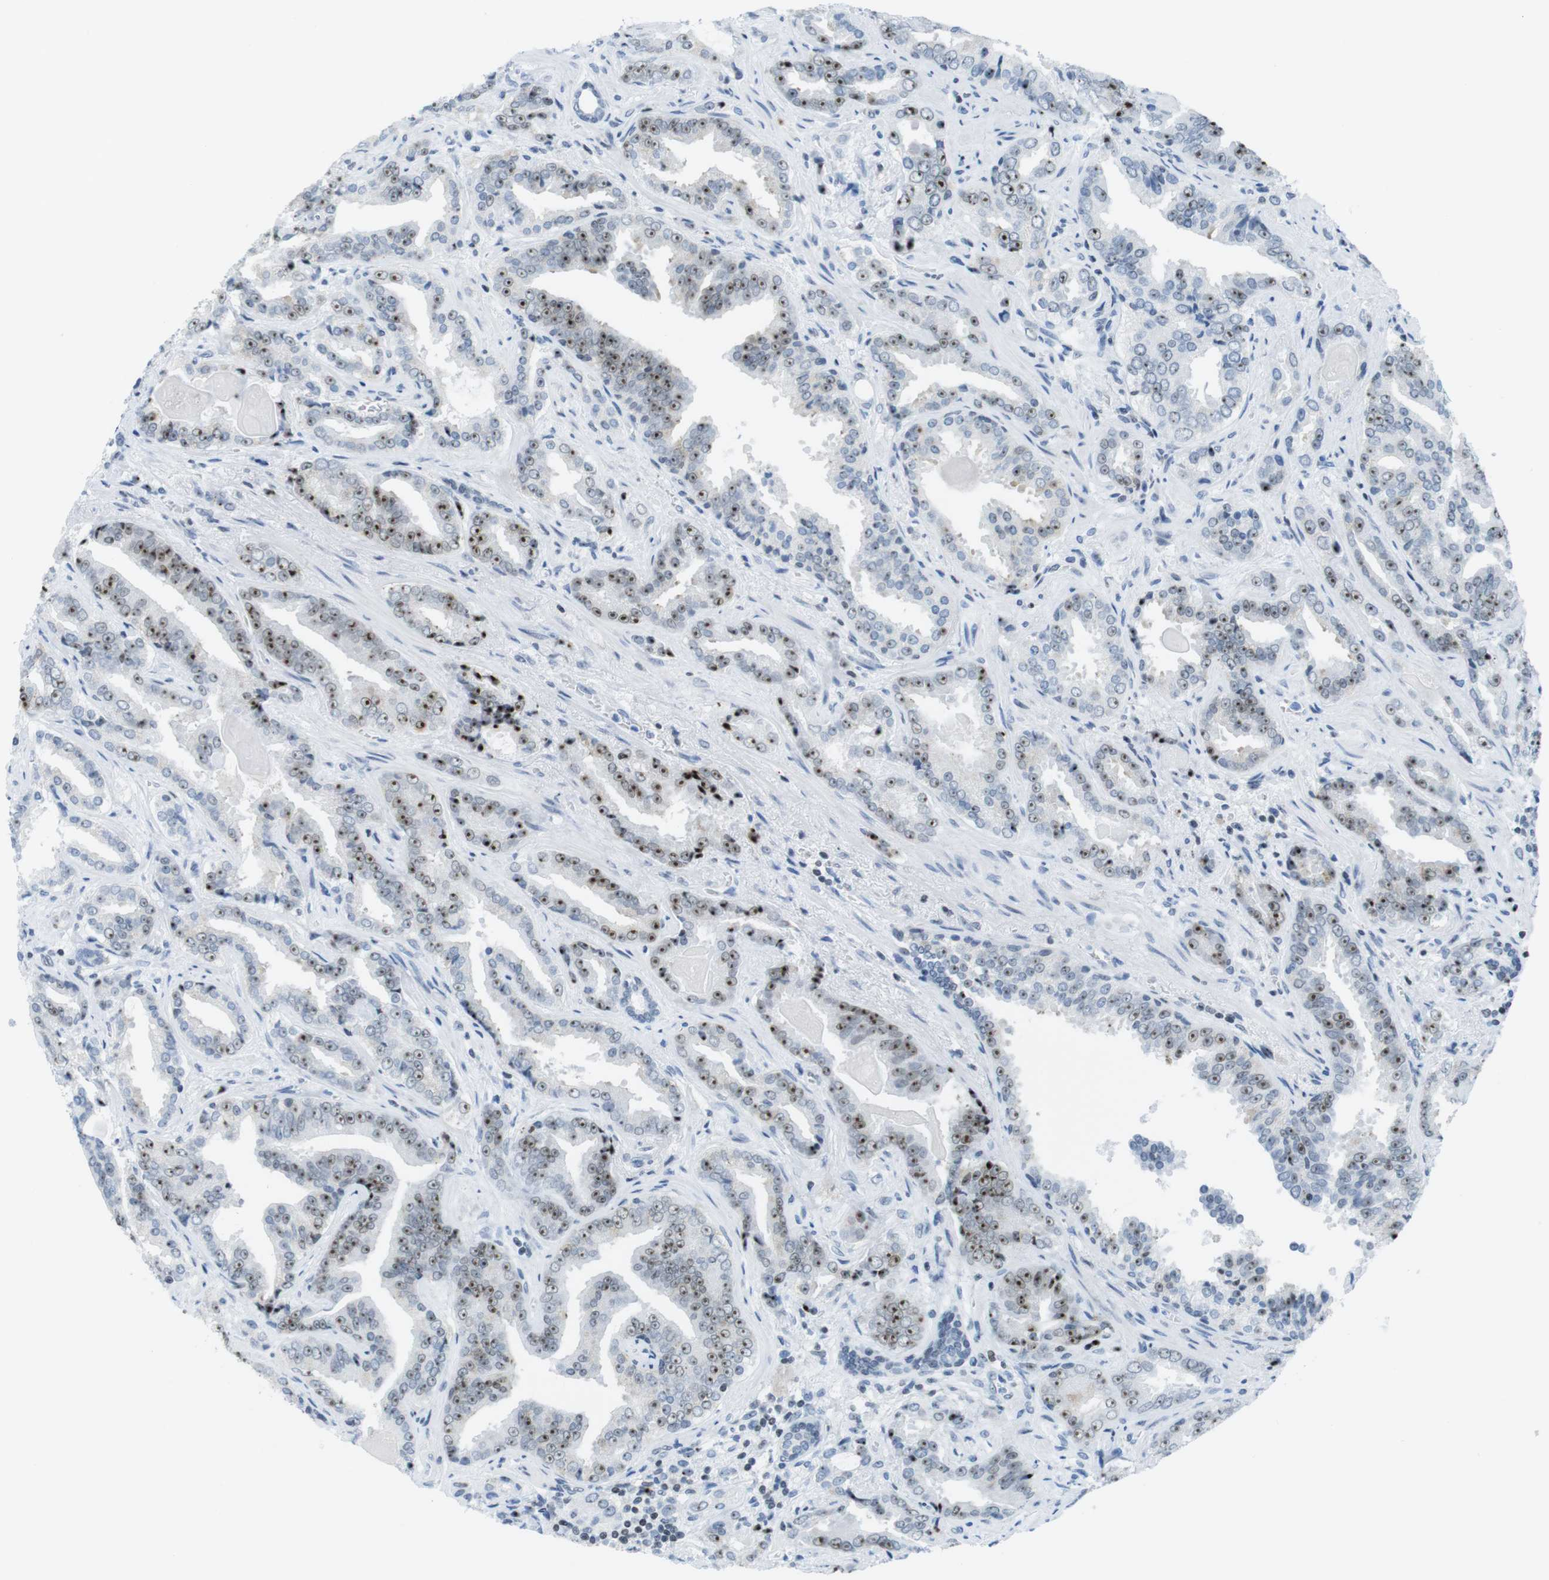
{"staining": {"intensity": "strong", "quantity": ">75%", "location": "nuclear"}, "tissue": "prostate cancer", "cell_type": "Tumor cells", "image_type": "cancer", "snomed": [{"axis": "morphology", "description": "Adenocarcinoma, Low grade"}, {"axis": "topography", "description": "Prostate"}], "caption": "Prostate cancer (low-grade adenocarcinoma) stained with a protein marker displays strong staining in tumor cells.", "gene": "NIFK", "patient": {"sex": "male", "age": 60}}